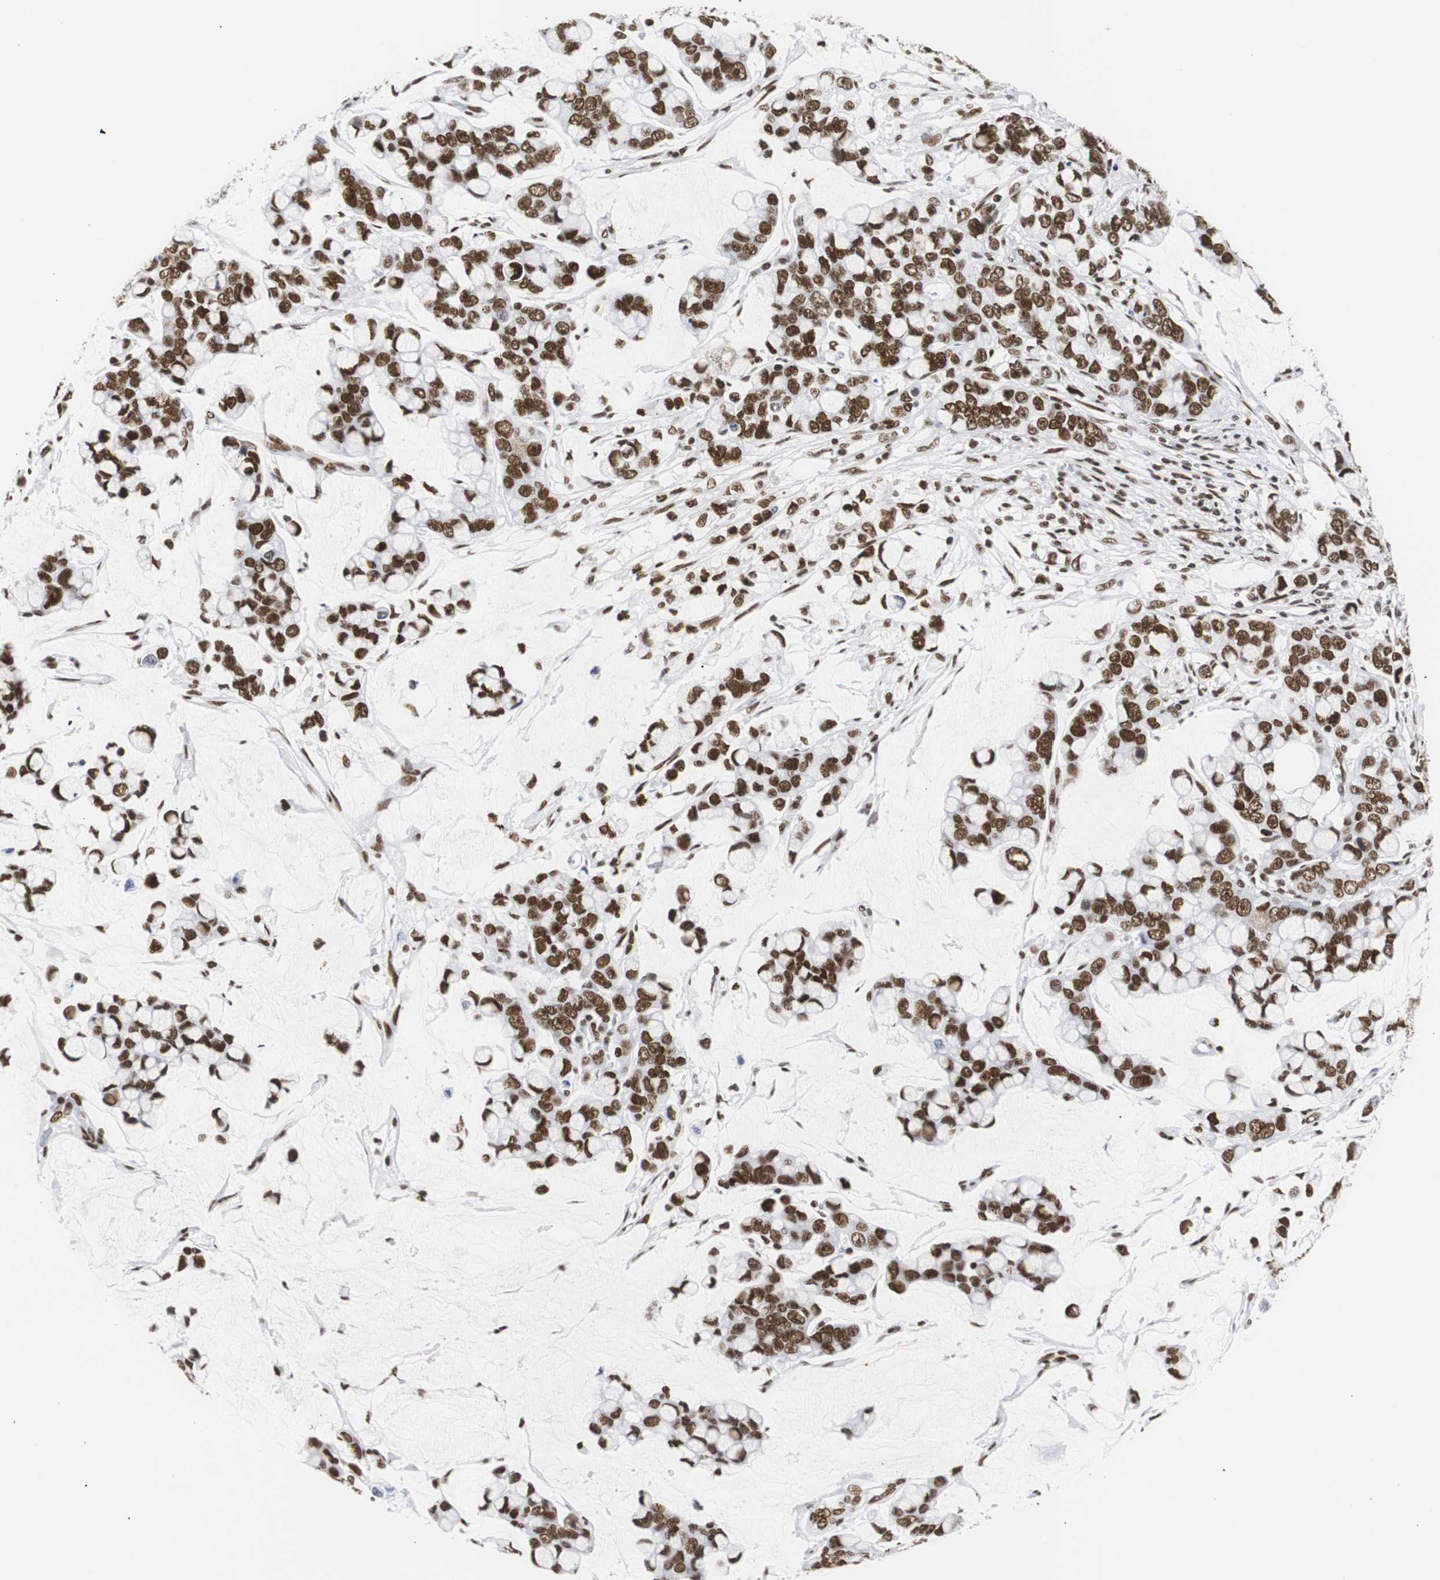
{"staining": {"intensity": "strong", "quantity": ">75%", "location": "nuclear"}, "tissue": "stomach cancer", "cell_type": "Tumor cells", "image_type": "cancer", "snomed": [{"axis": "morphology", "description": "Adenocarcinoma, NOS"}, {"axis": "topography", "description": "Stomach, lower"}], "caption": "This photomicrograph reveals IHC staining of human stomach adenocarcinoma, with high strong nuclear positivity in approximately >75% of tumor cells.", "gene": "HNRNPH2", "patient": {"sex": "male", "age": 84}}